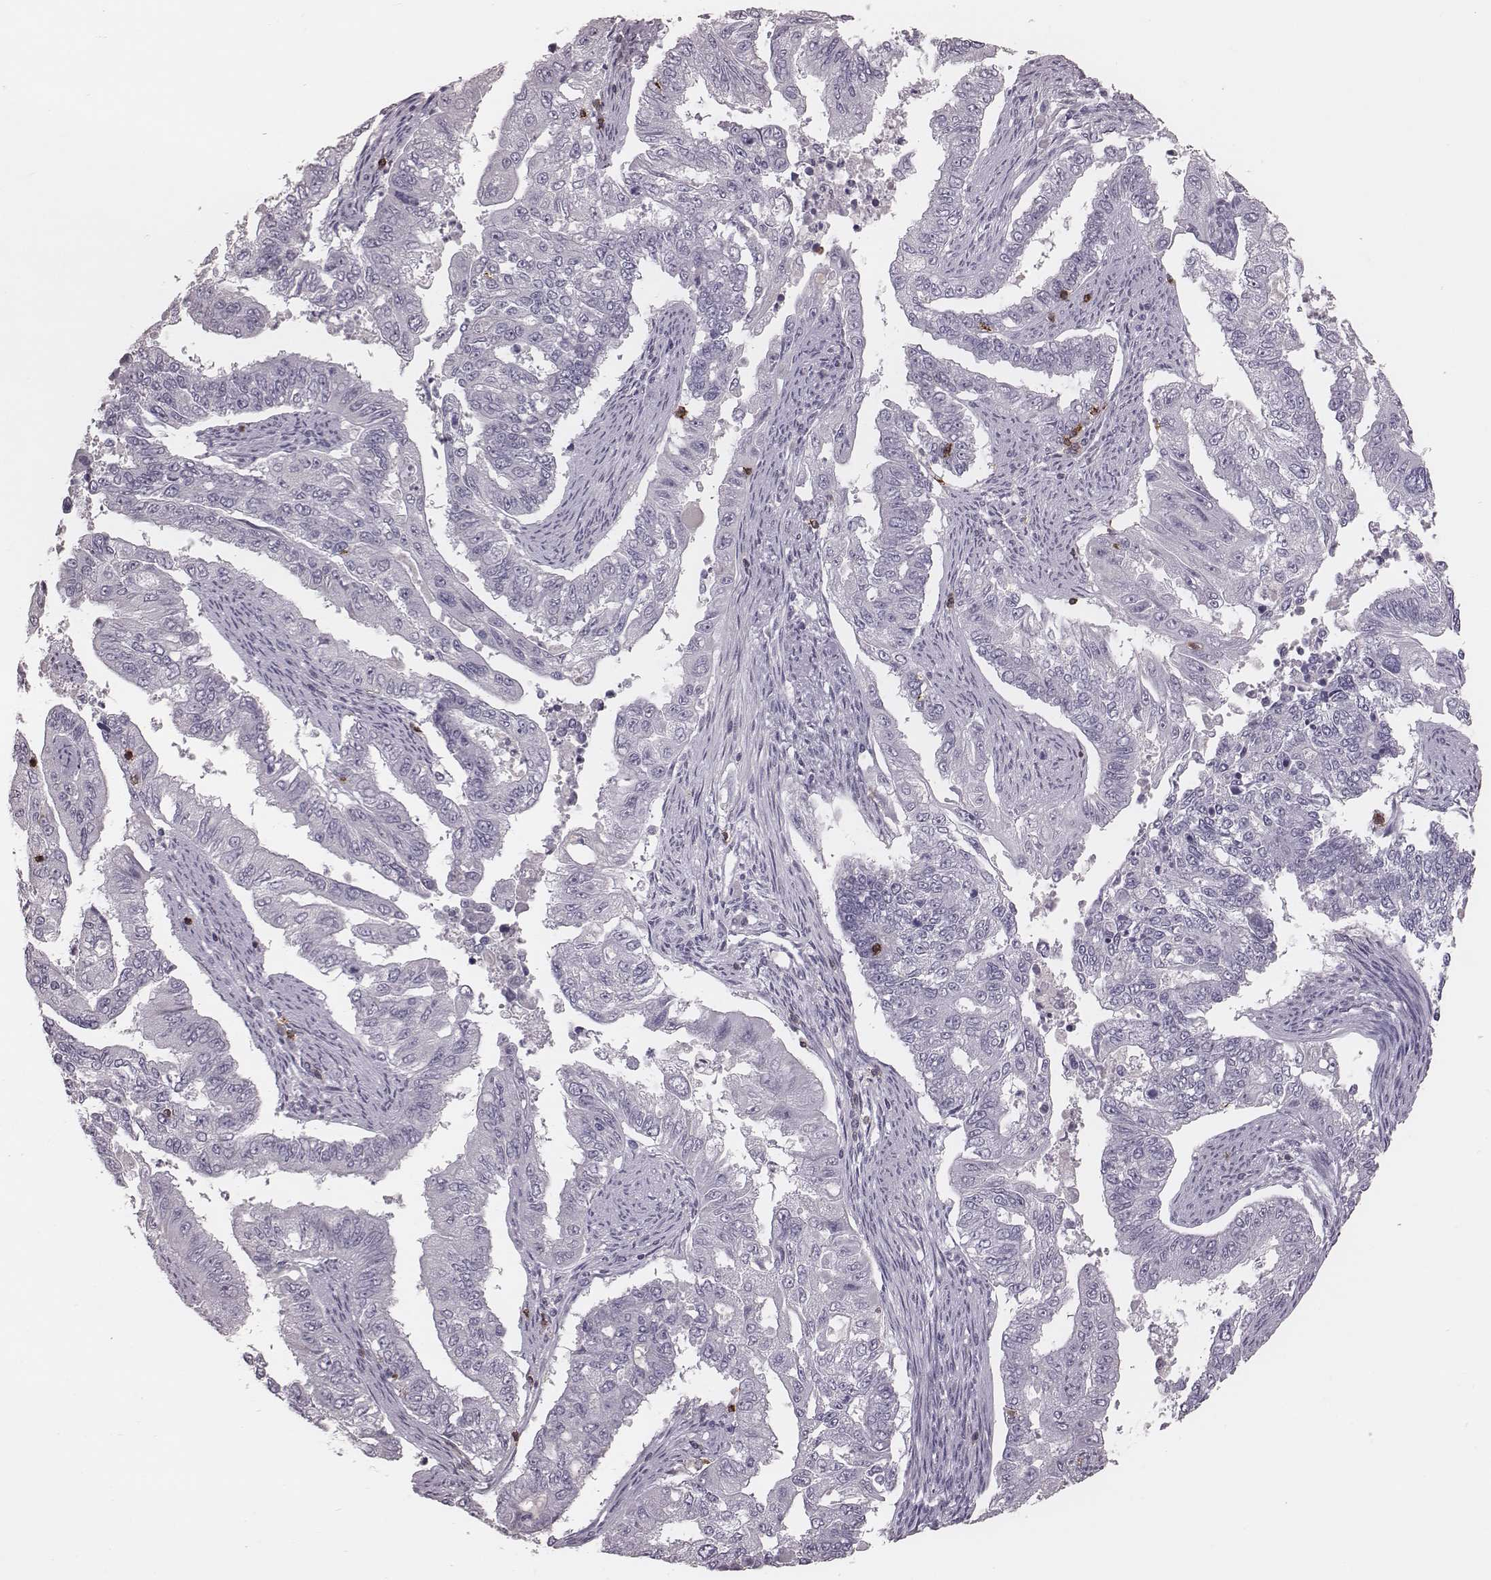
{"staining": {"intensity": "negative", "quantity": "none", "location": "none"}, "tissue": "endometrial cancer", "cell_type": "Tumor cells", "image_type": "cancer", "snomed": [{"axis": "morphology", "description": "Adenocarcinoma, NOS"}, {"axis": "topography", "description": "Uterus"}], "caption": "The histopathology image displays no staining of tumor cells in endometrial adenocarcinoma. (DAB (3,3'-diaminobenzidine) immunohistochemistry (IHC), high magnification).", "gene": "PDCD1", "patient": {"sex": "female", "age": 59}}